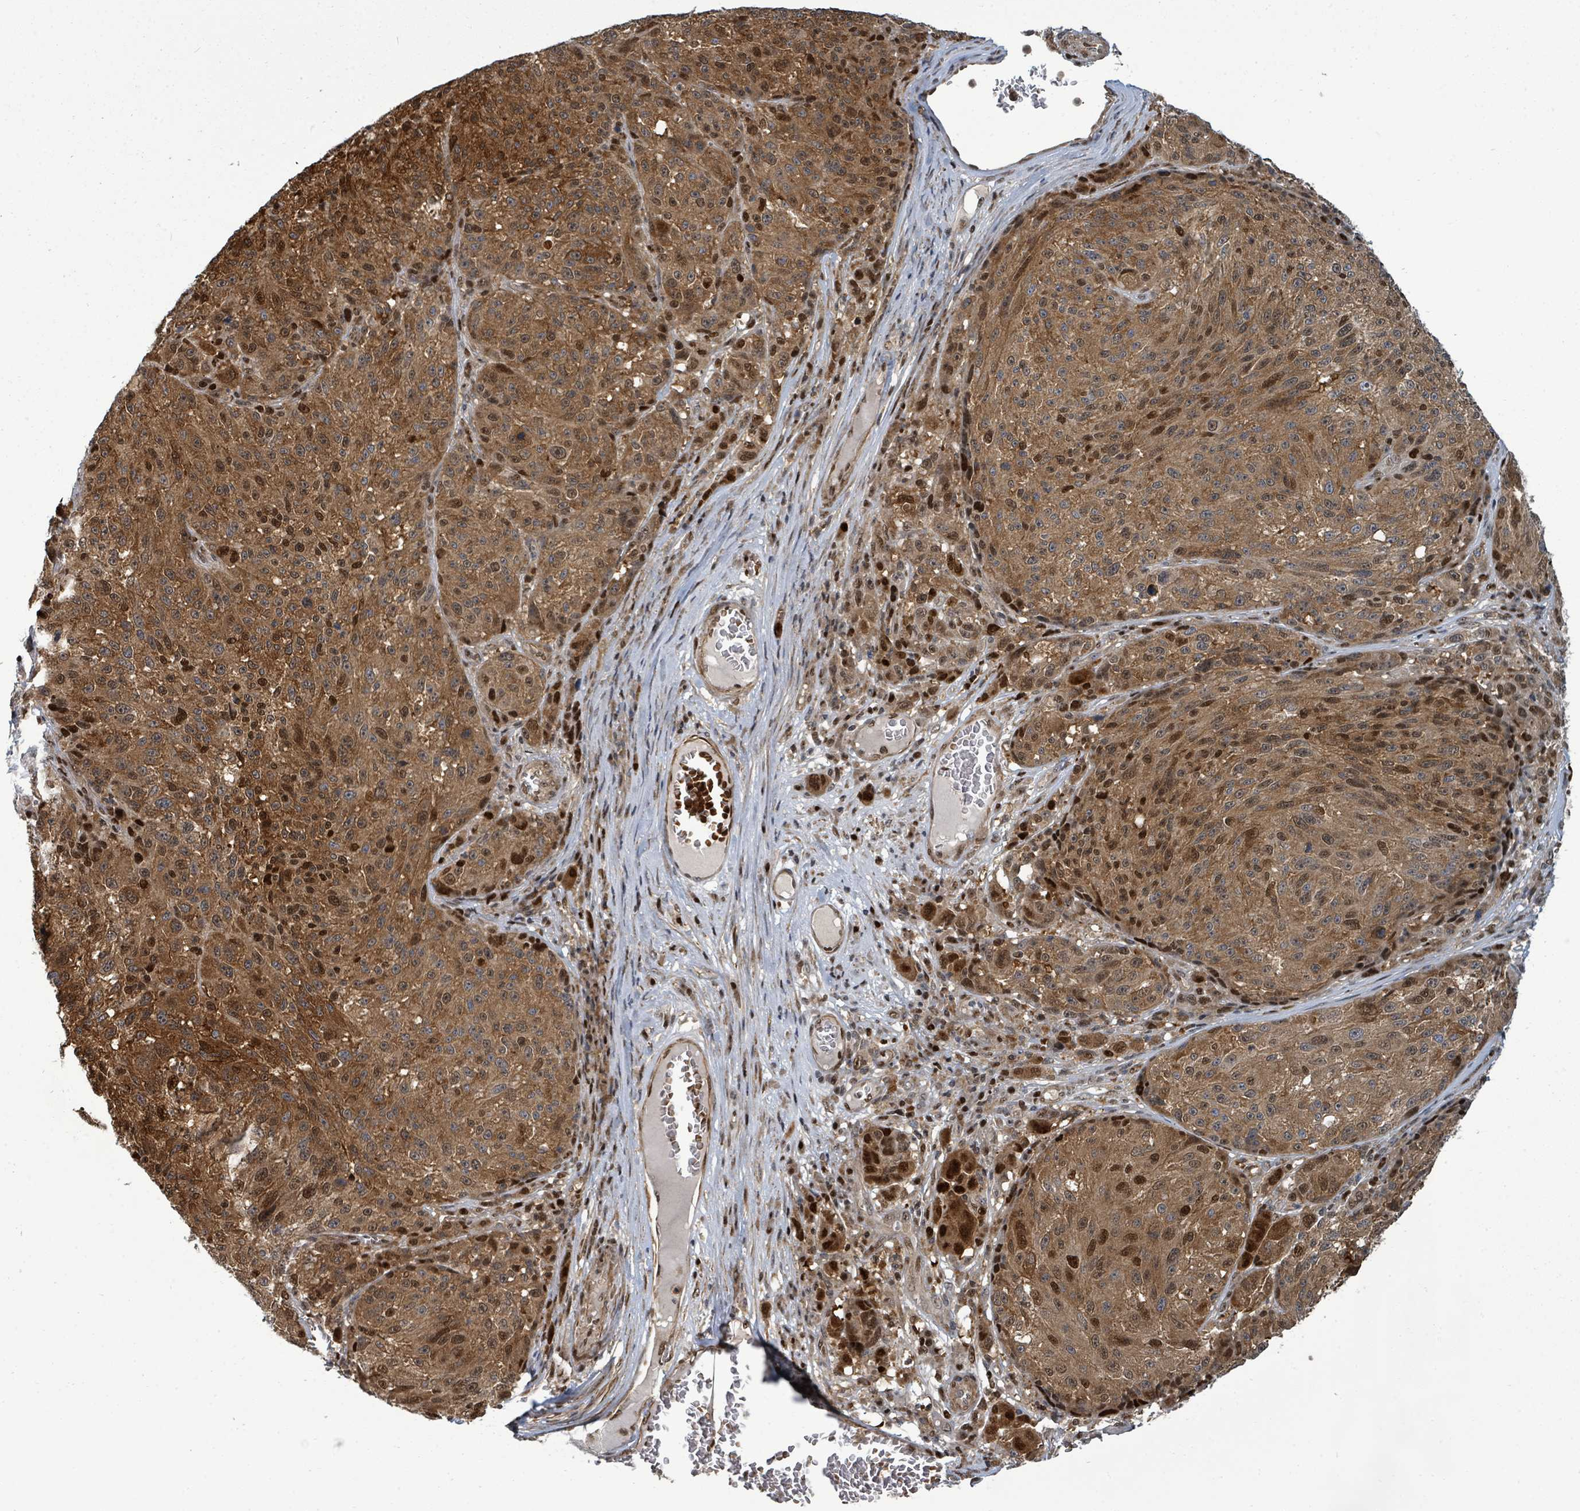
{"staining": {"intensity": "moderate", "quantity": ">75%", "location": "cytoplasmic/membranous,nuclear"}, "tissue": "melanoma", "cell_type": "Tumor cells", "image_type": "cancer", "snomed": [{"axis": "morphology", "description": "Malignant melanoma, NOS"}, {"axis": "topography", "description": "Skin"}], "caption": "A micrograph showing moderate cytoplasmic/membranous and nuclear positivity in about >75% of tumor cells in malignant melanoma, as visualized by brown immunohistochemical staining.", "gene": "TRDMT1", "patient": {"sex": "male", "age": 53}}